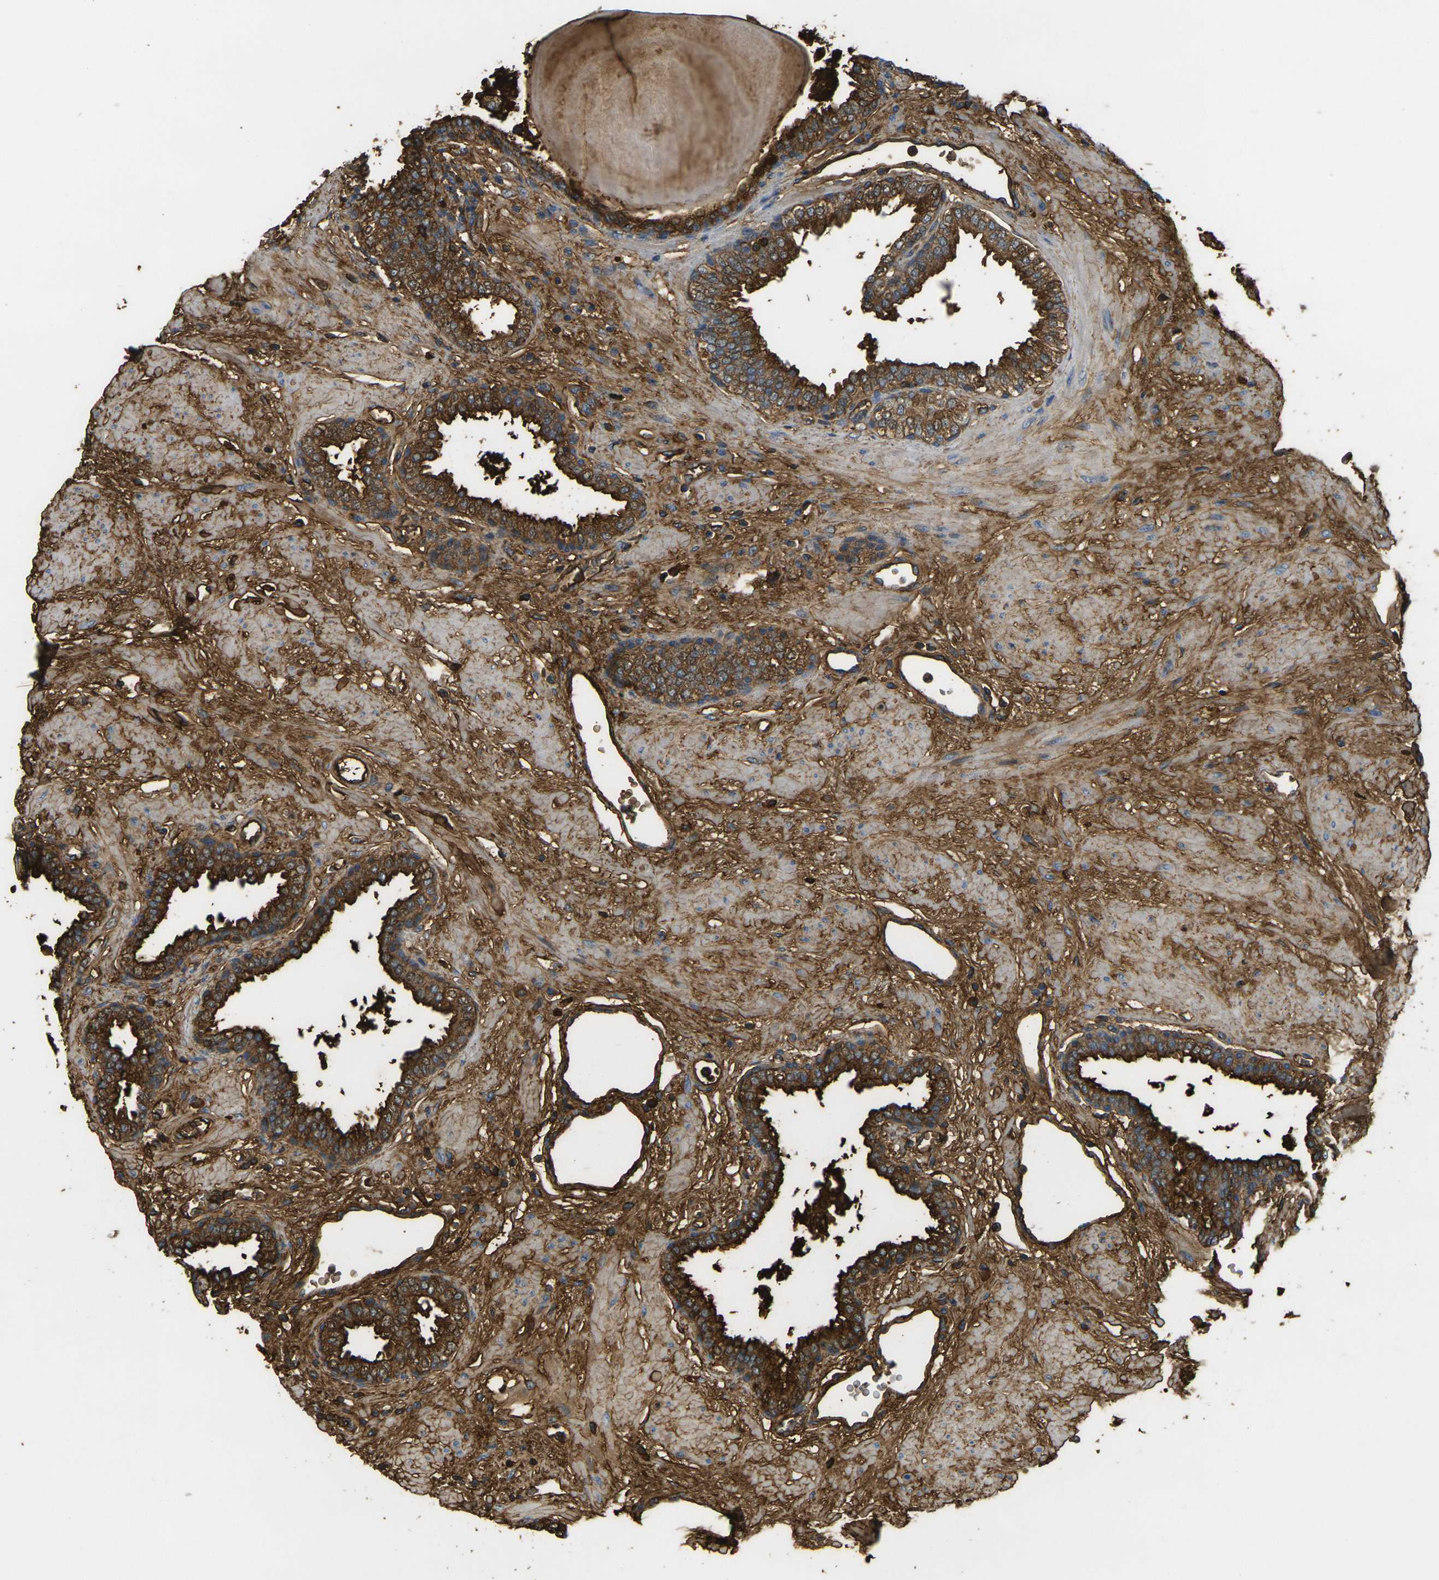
{"staining": {"intensity": "strong", "quantity": ">75%", "location": "cytoplasmic/membranous"}, "tissue": "prostate", "cell_type": "Glandular cells", "image_type": "normal", "snomed": [{"axis": "morphology", "description": "Normal tissue, NOS"}, {"axis": "topography", "description": "Prostate"}], "caption": "IHC of benign human prostate exhibits high levels of strong cytoplasmic/membranous staining in about >75% of glandular cells. The protein is shown in brown color, while the nuclei are stained blue.", "gene": "PLCD1", "patient": {"sex": "male", "age": 51}}